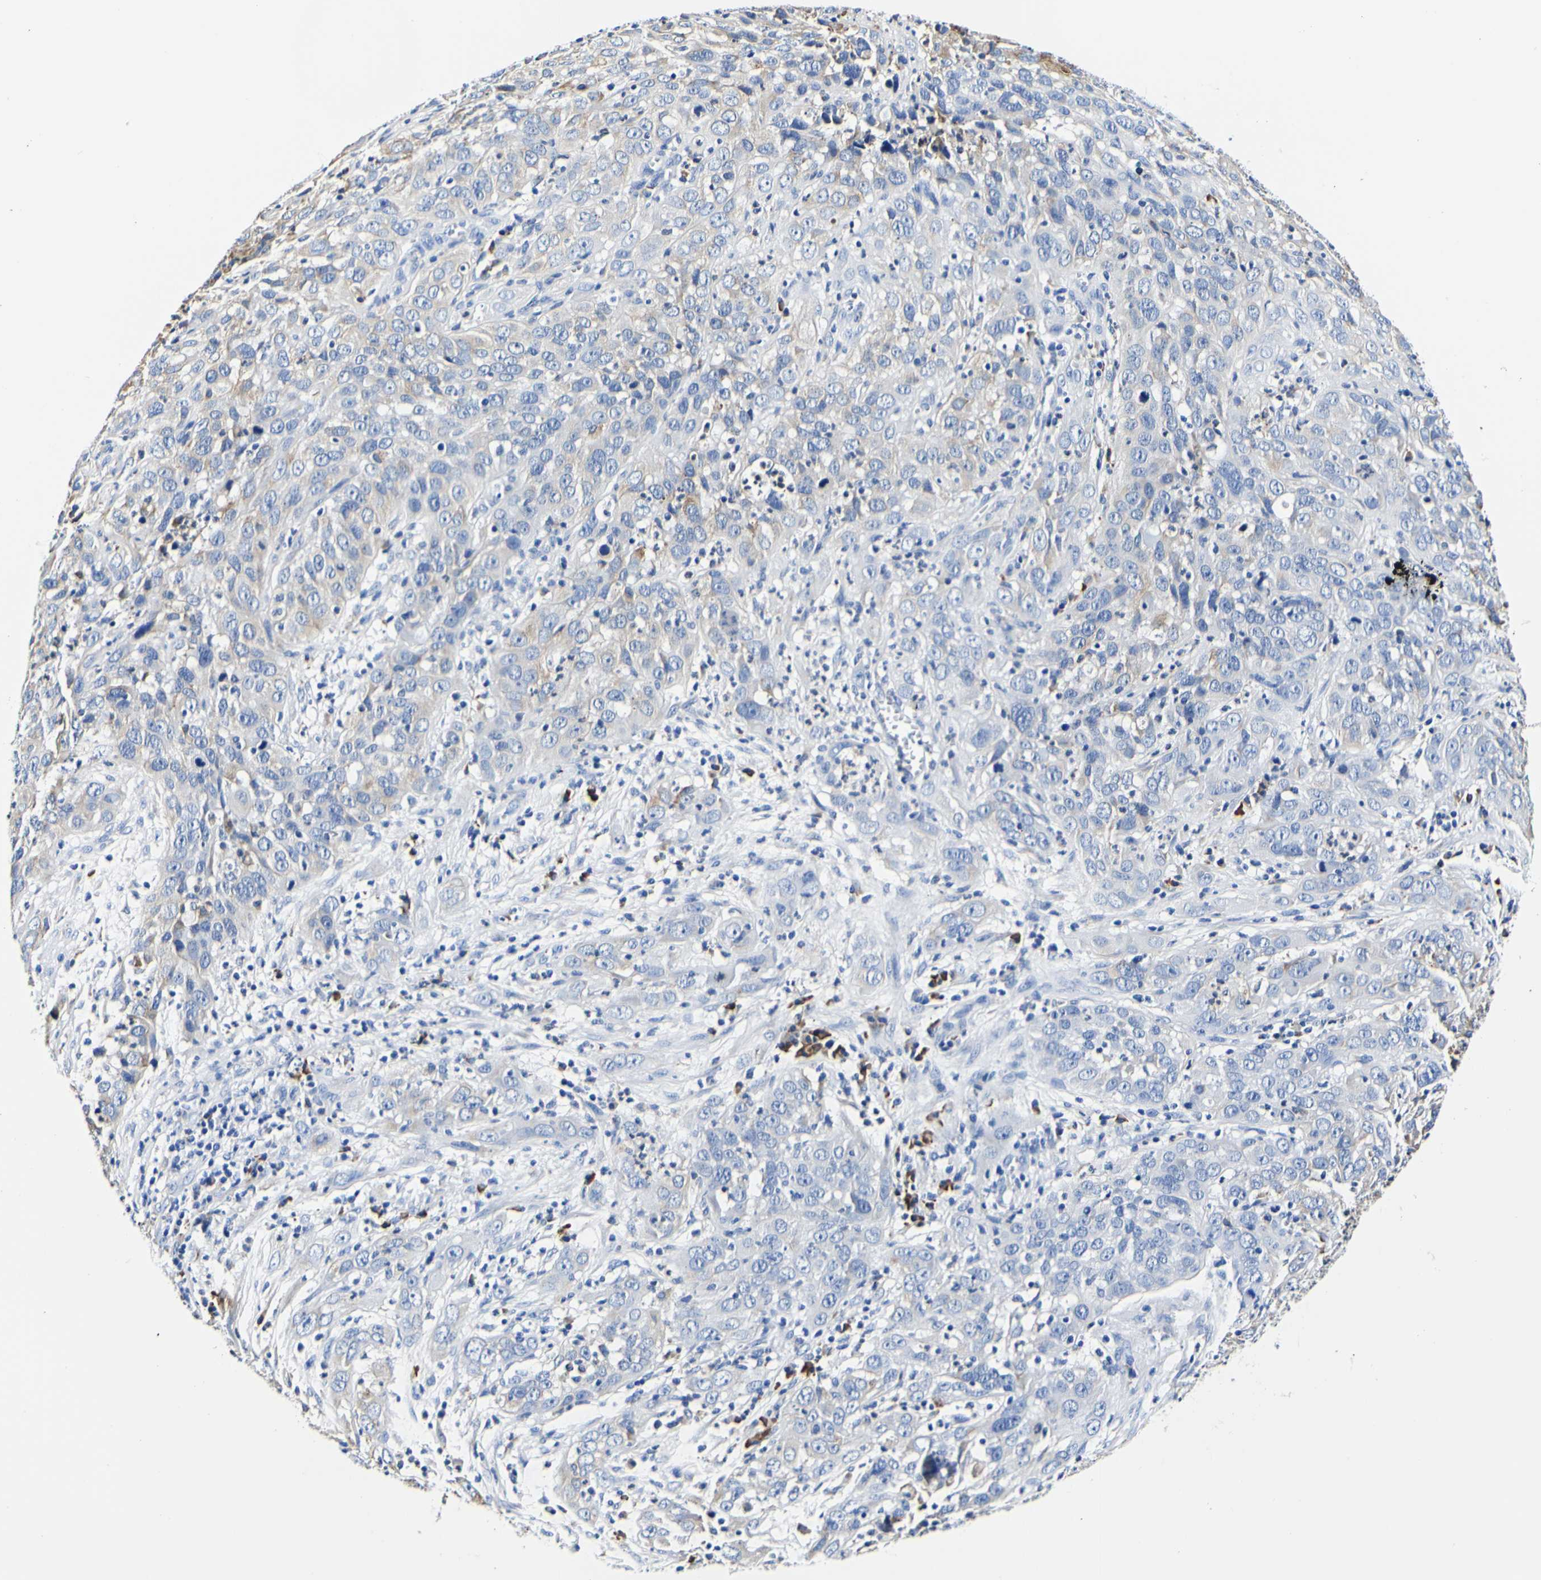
{"staining": {"intensity": "negative", "quantity": "none", "location": "none"}, "tissue": "cervical cancer", "cell_type": "Tumor cells", "image_type": "cancer", "snomed": [{"axis": "morphology", "description": "Squamous cell carcinoma, NOS"}, {"axis": "topography", "description": "Cervix"}], "caption": "High power microscopy micrograph of an immunohistochemistry (IHC) micrograph of cervical cancer, revealing no significant positivity in tumor cells.", "gene": "P4HB", "patient": {"sex": "female", "age": 32}}